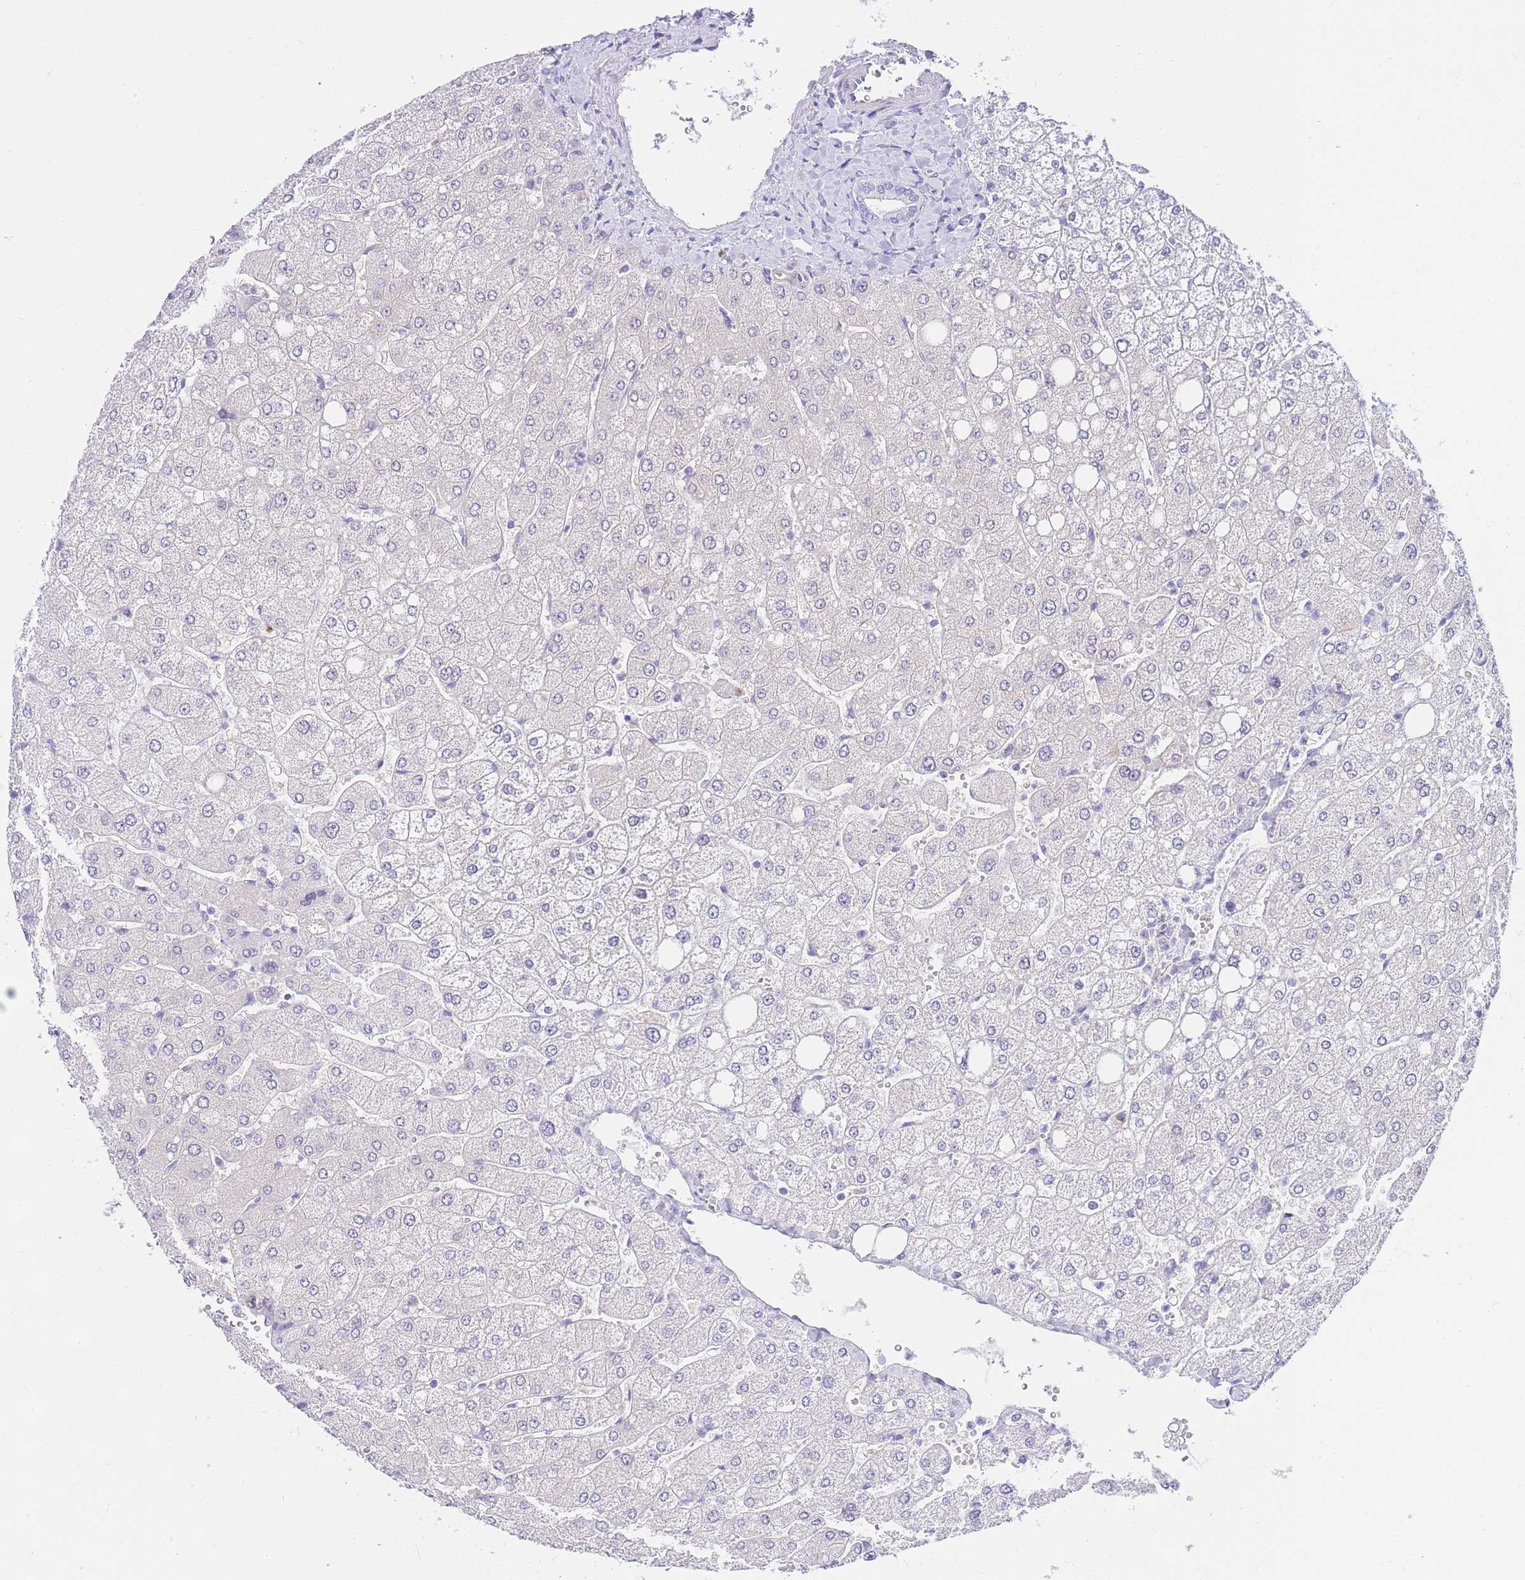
{"staining": {"intensity": "negative", "quantity": "none", "location": "none"}, "tissue": "liver", "cell_type": "Cholangiocytes", "image_type": "normal", "snomed": [{"axis": "morphology", "description": "Normal tissue, NOS"}, {"axis": "topography", "description": "Liver"}], "caption": "Immunohistochemistry of benign liver shows no positivity in cholangiocytes.", "gene": "SRSF12", "patient": {"sex": "male", "age": 55}}